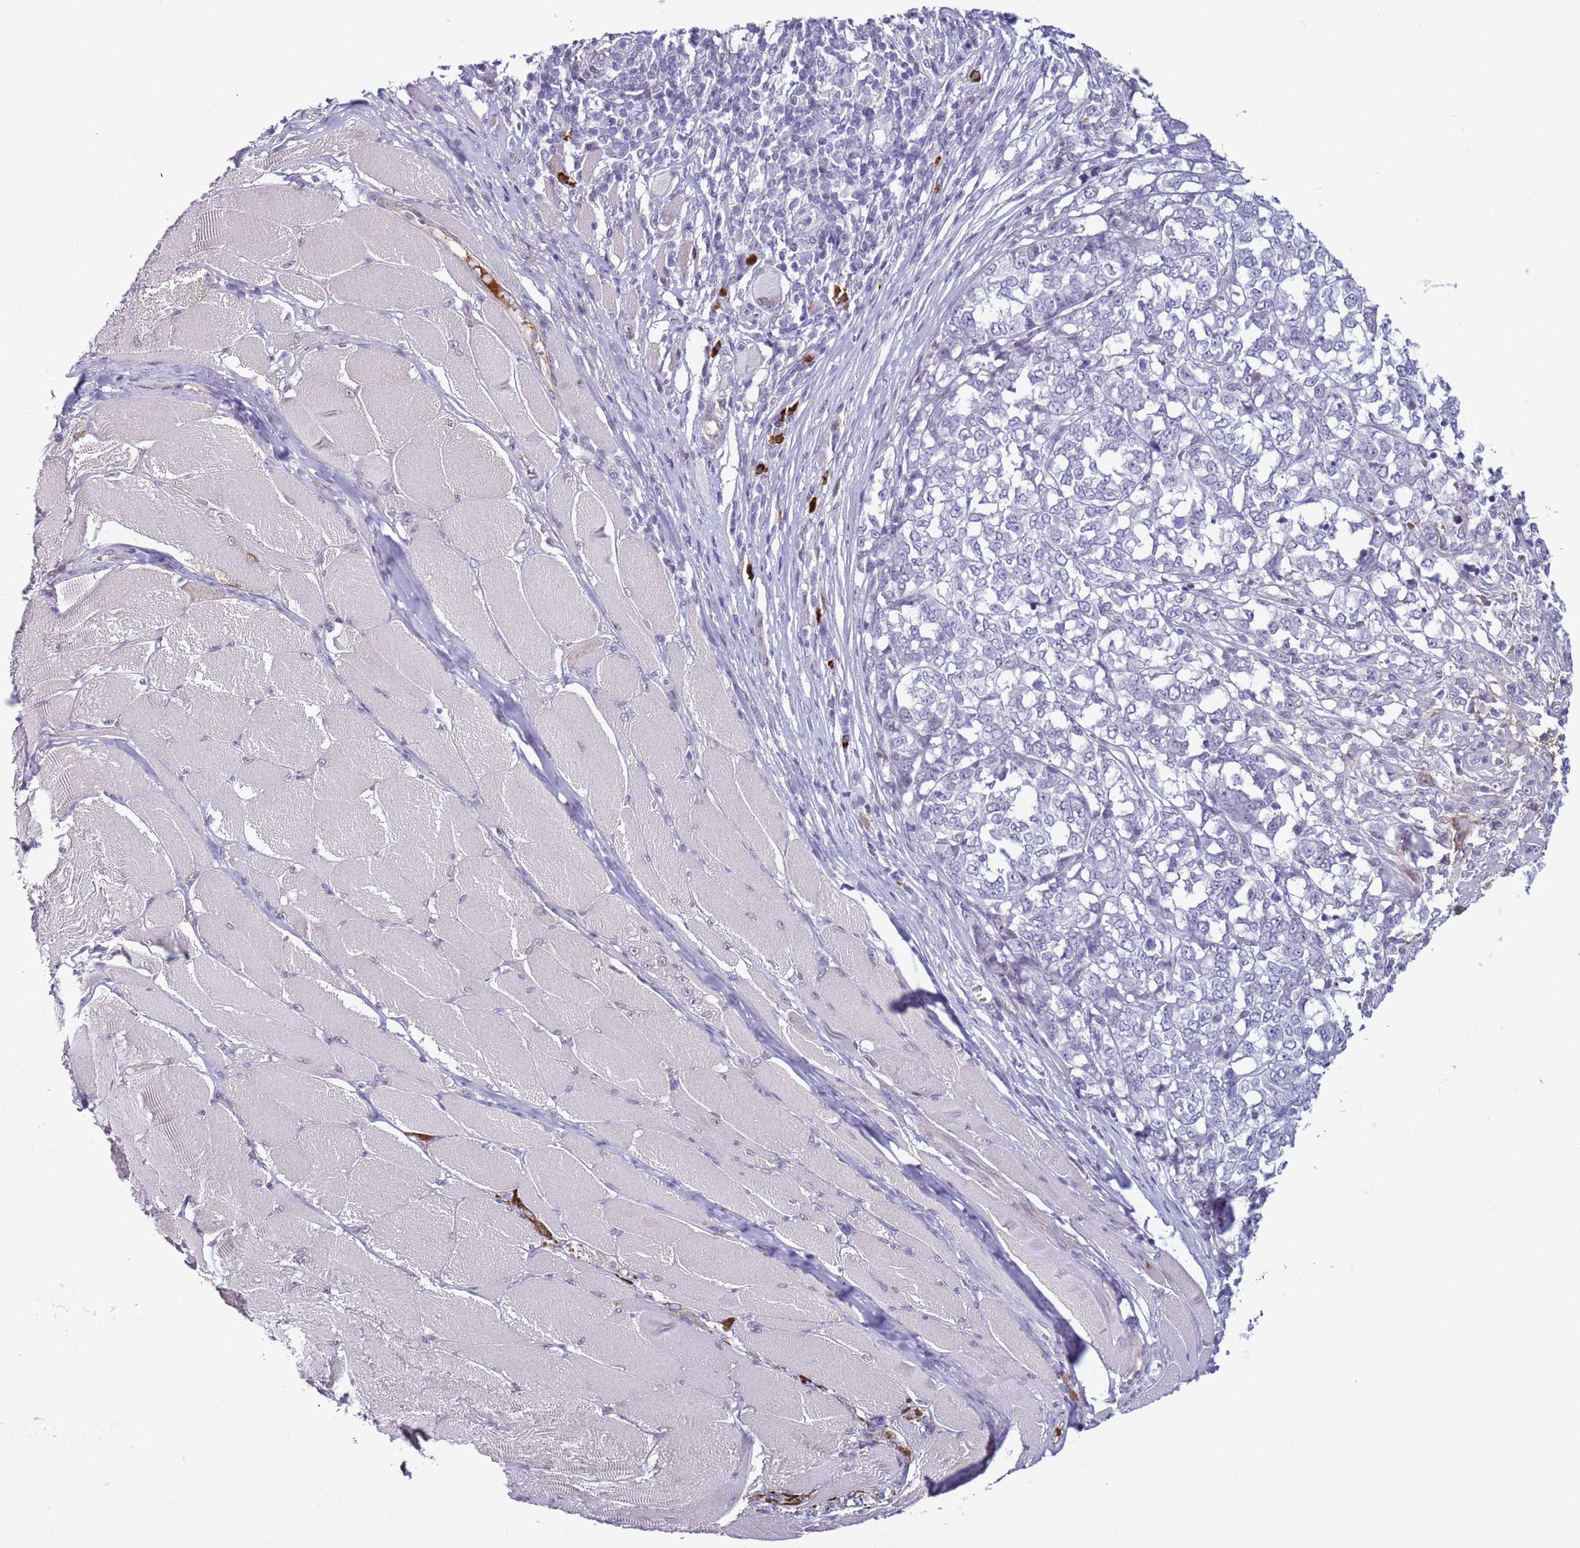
{"staining": {"intensity": "negative", "quantity": "none", "location": "none"}, "tissue": "melanoma", "cell_type": "Tumor cells", "image_type": "cancer", "snomed": [{"axis": "morphology", "description": "Malignant melanoma, NOS"}, {"axis": "topography", "description": "Skin"}], "caption": "This is an immunohistochemistry (IHC) micrograph of human melanoma. There is no positivity in tumor cells.", "gene": "NPAP1", "patient": {"sex": "female", "age": 72}}